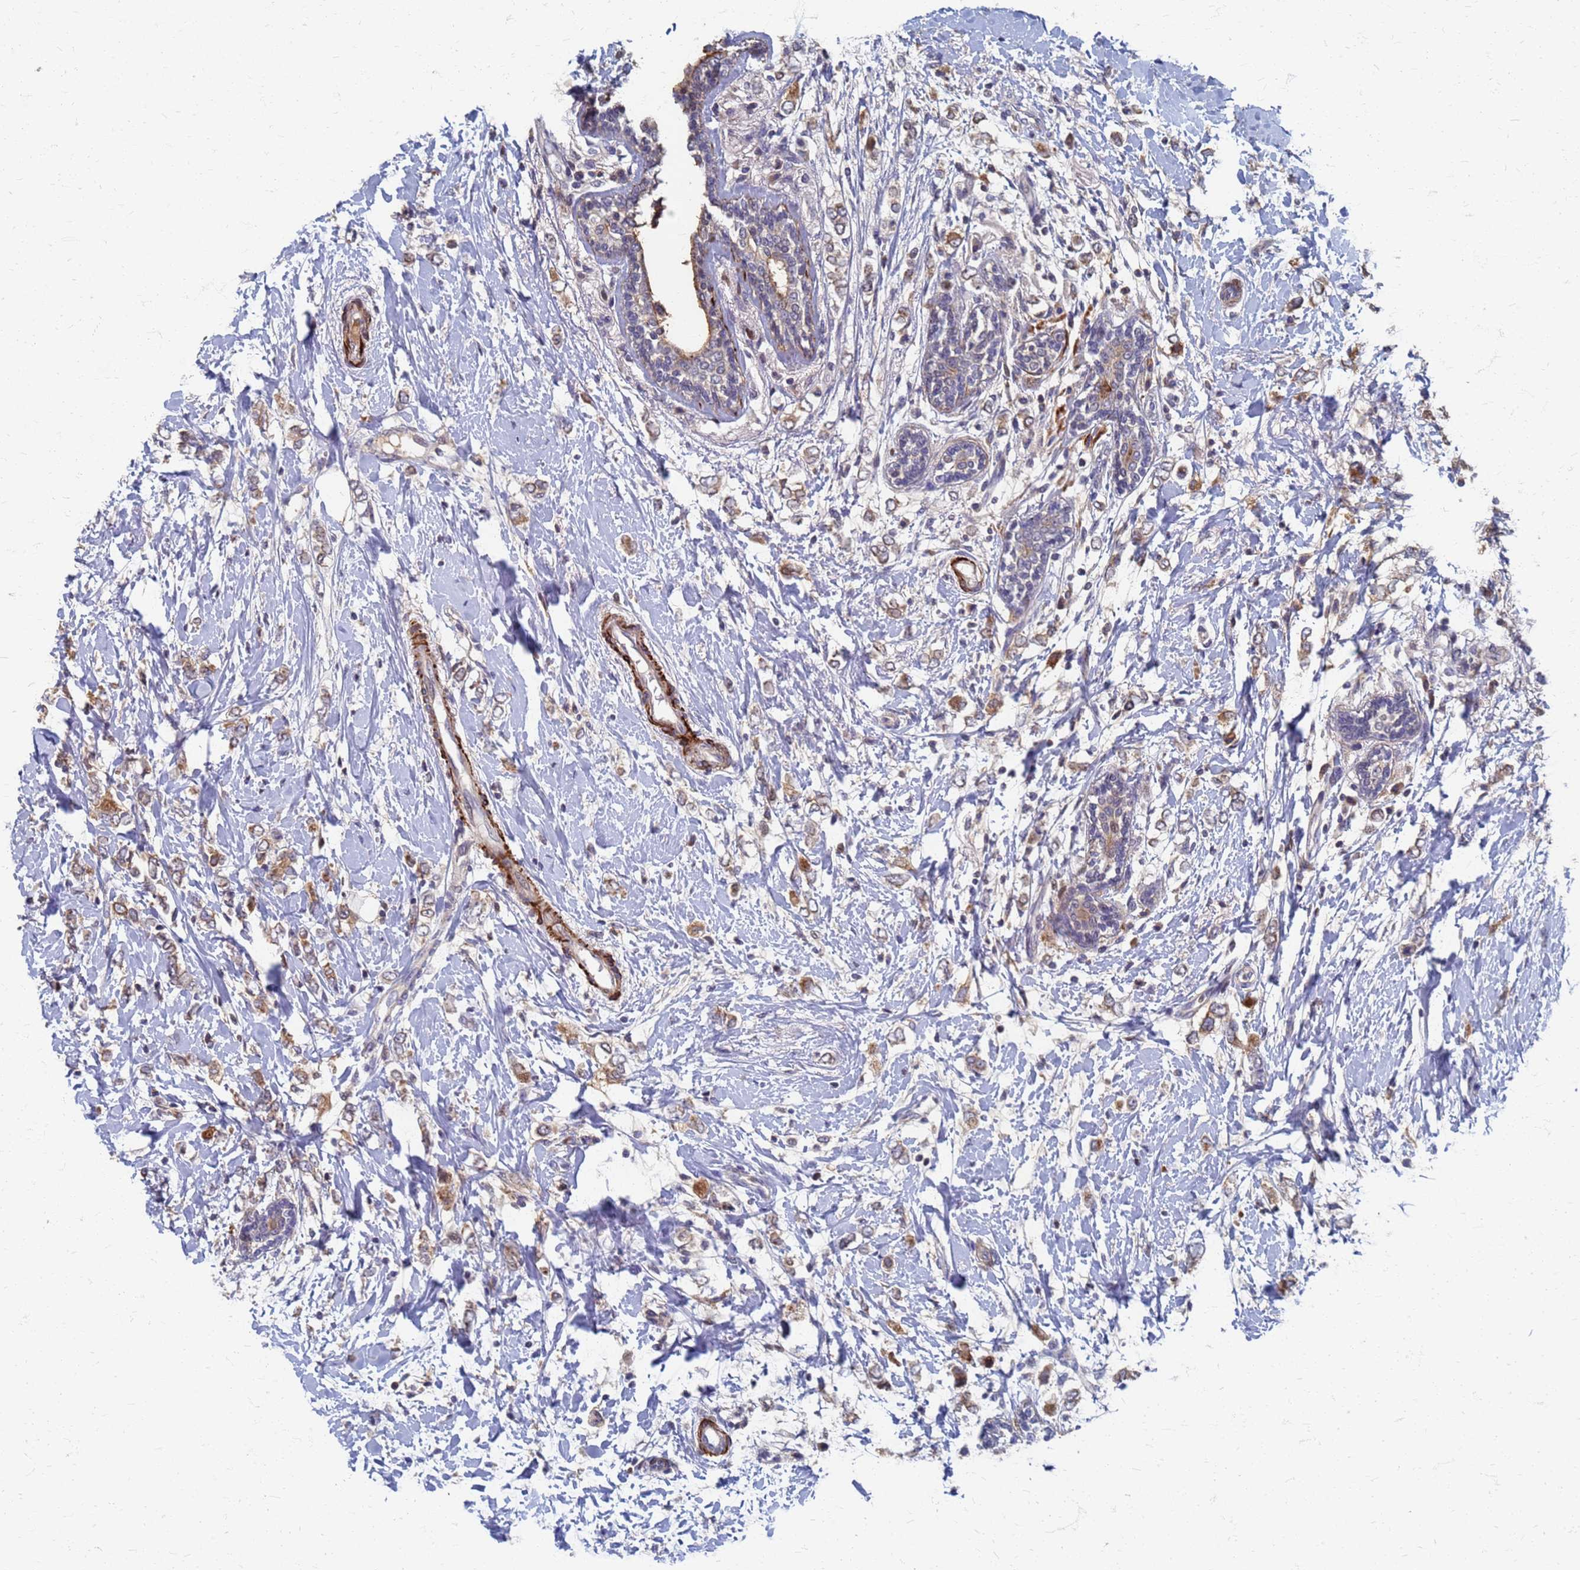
{"staining": {"intensity": "moderate", "quantity": ">75%", "location": "cytoplasmic/membranous"}, "tissue": "breast cancer", "cell_type": "Tumor cells", "image_type": "cancer", "snomed": [{"axis": "morphology", "description": "Normal tissue, NOS"}, {"axis": "morphology", "description": "Lobular carcinoma"}, {"axis": "topography", "description": "Breast"}], "caption": "The immunohistochemical stain highlights moderate cytoplasmic/membranous staining in tumor cells of breast cancer (lobular carcinoma) tissue.", "gene": "ATPAF1", "patient": {"sex": "female", "age": 47}}